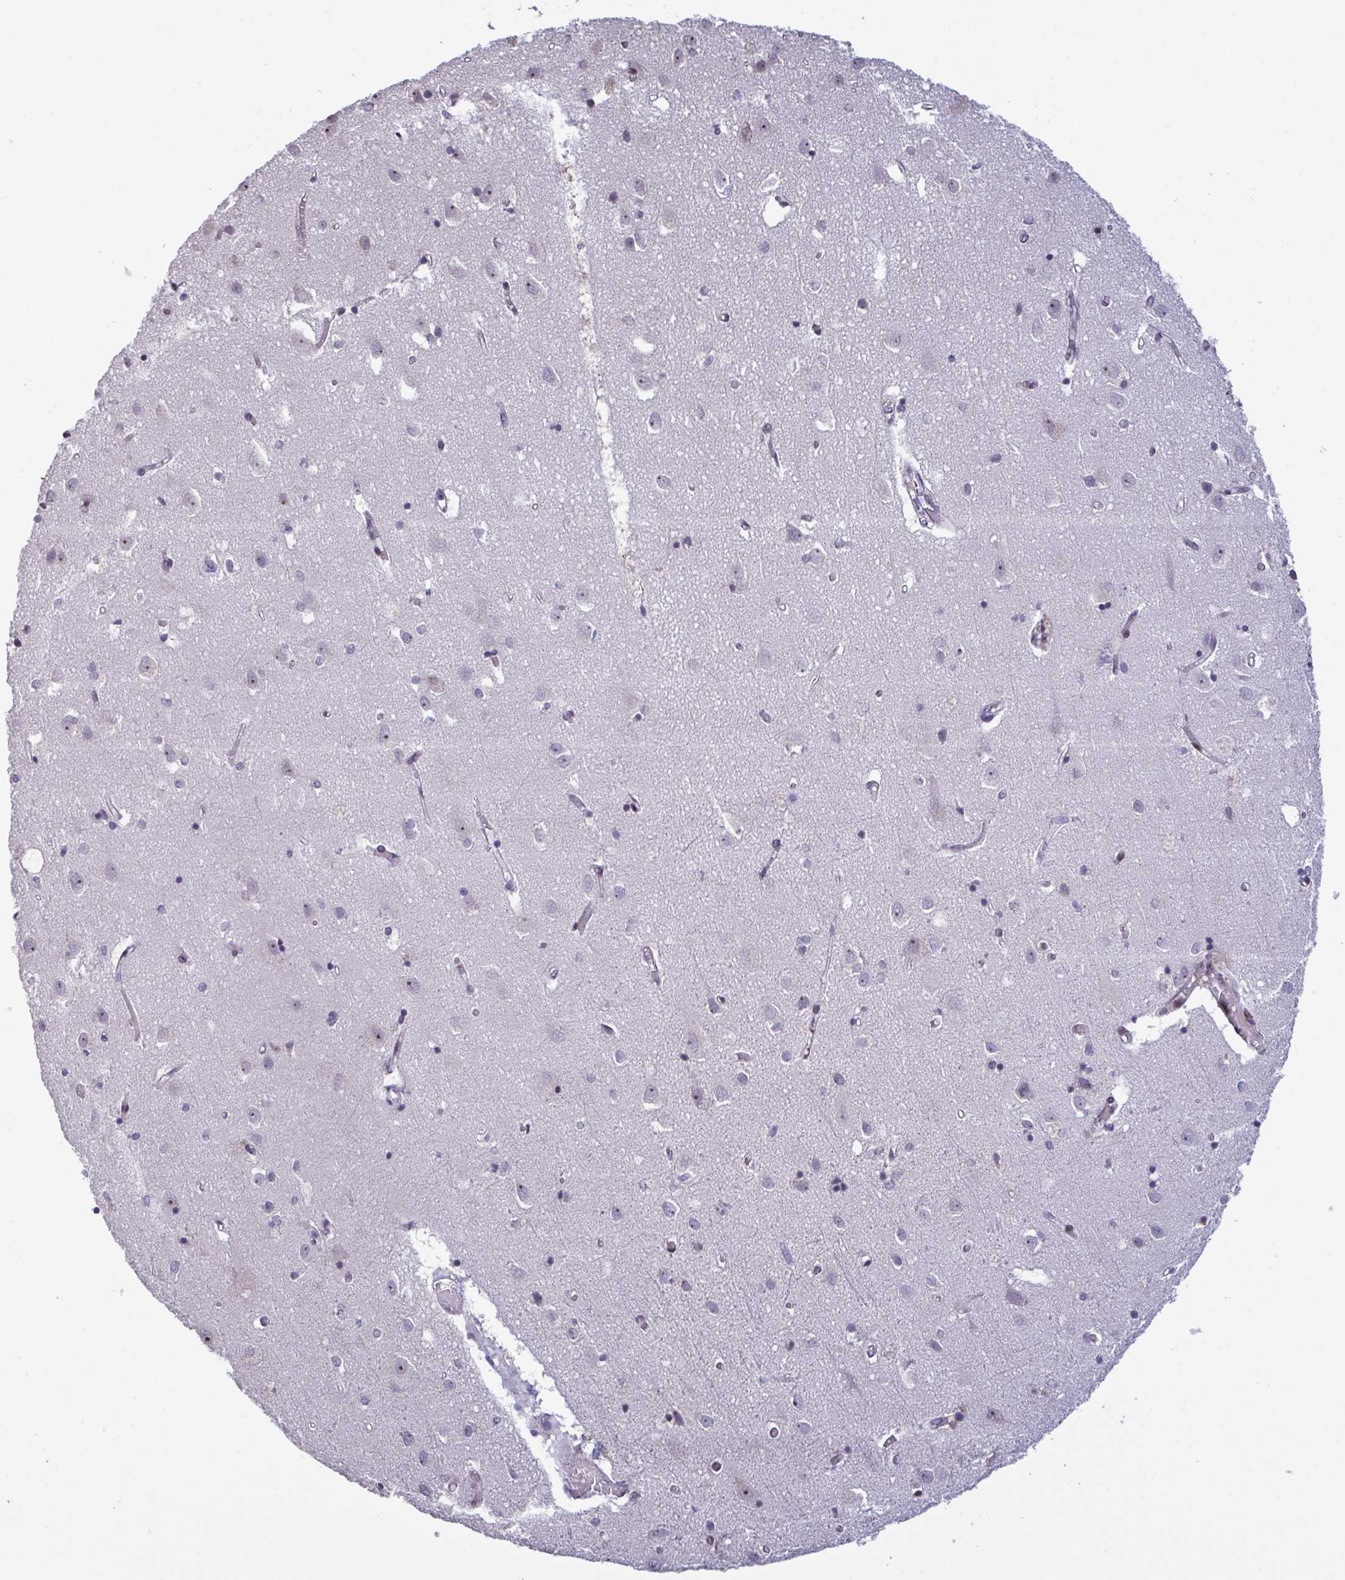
{"staining": {"intensity": "negative", "quantity": "none", "location": "none"}, "tissue": "cerebral cortex", "cell_type": "Endothelial cells", "image_type": "normal", "snomed": [{"axis": "morphology", "description": "Normal tissue, NOS"}, {"axis": "topography", "description": "Cerebral cortex"}], "caption": "Micrograph shows no significant protein expression in endothelial cells of unremarkable cerebral cortex. The staining is performed using DAB (3,3'-diaminobenzidine) brown chromogen with nuclei counter-stained in using hematoxylin.", "gene": "PELI1", "patient": {"sex": "male", "age": 70}}